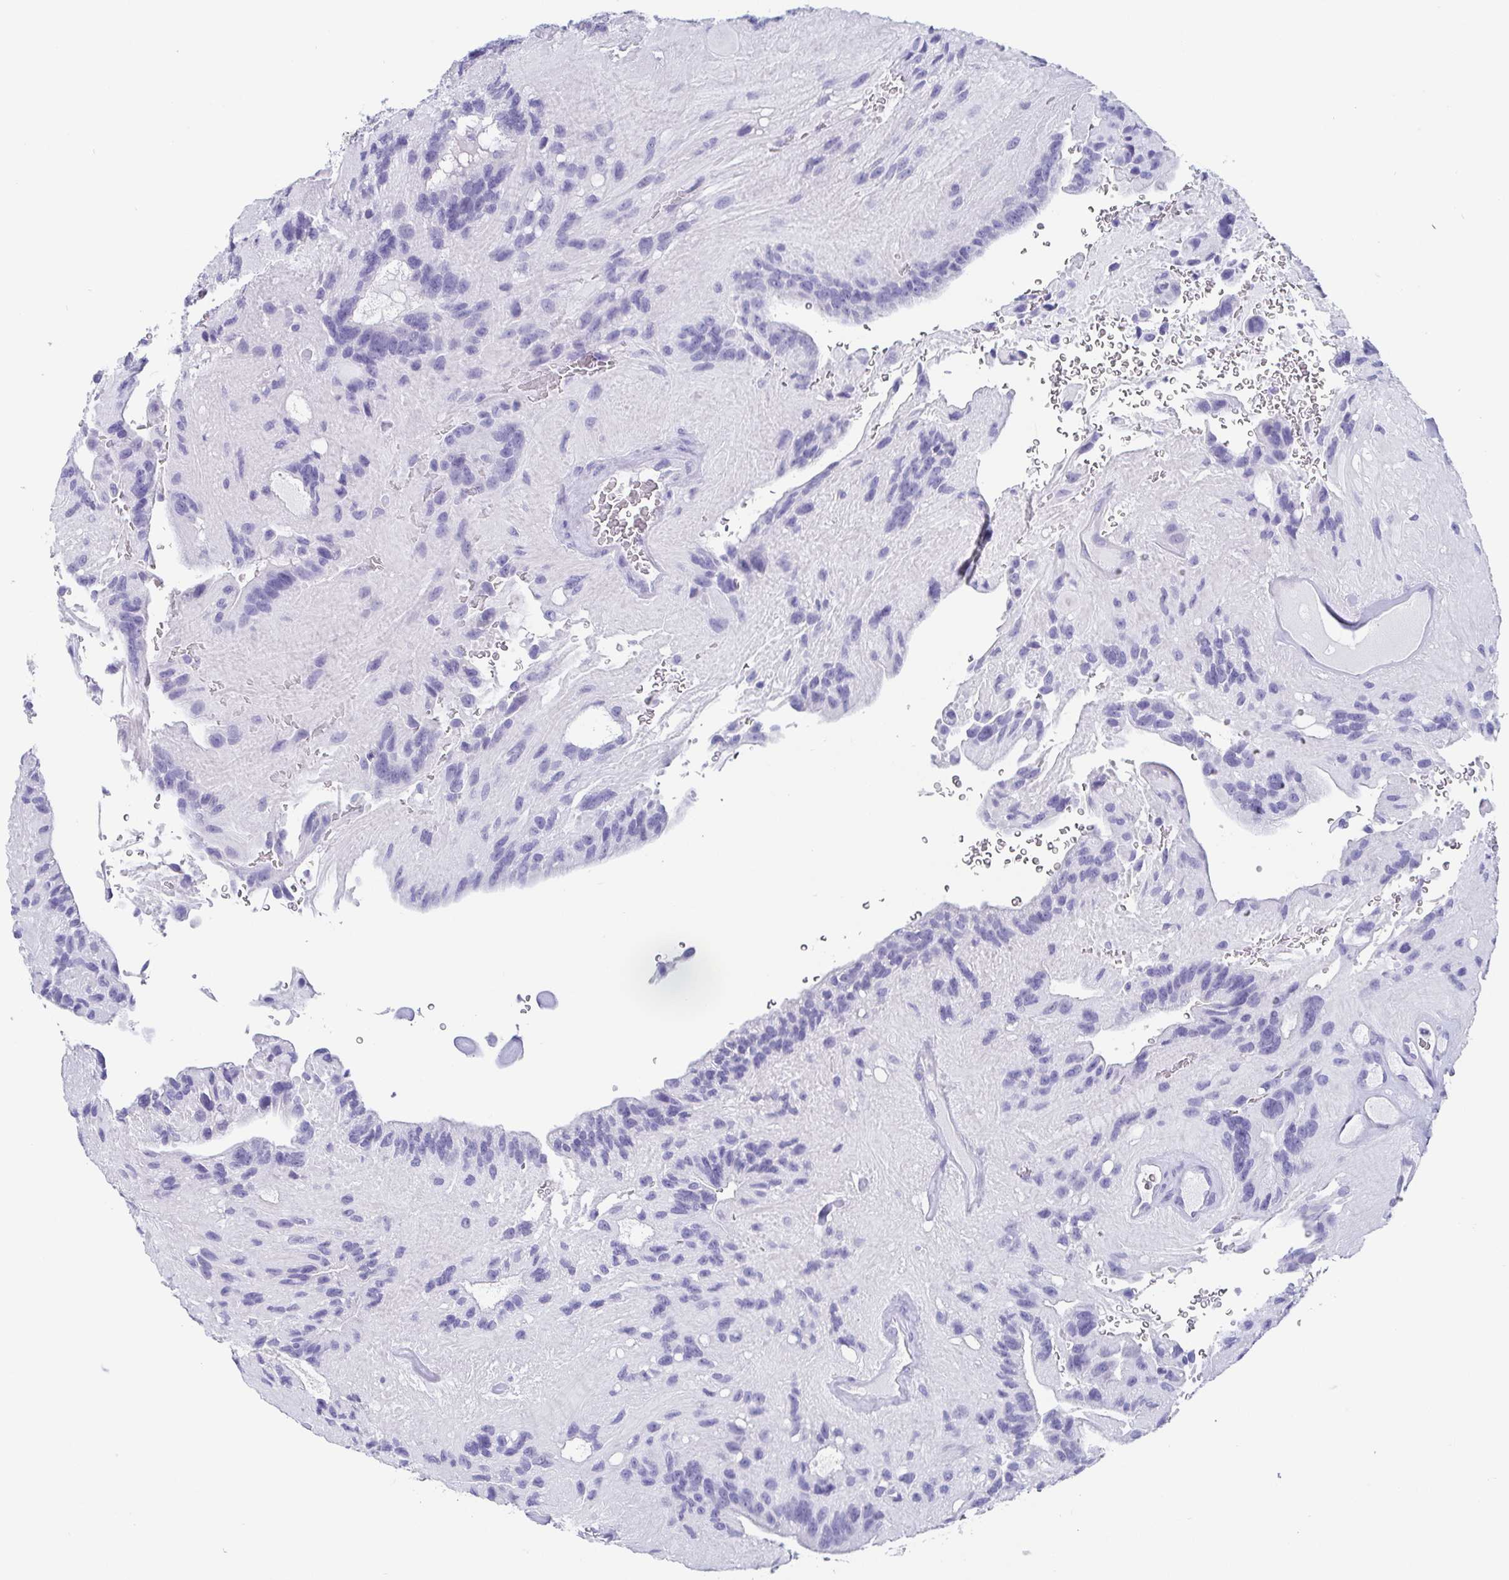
{"staining": {"intensity": "negative", "quantity": "none", "location": "none"}, "tissue": "glioma", "cell_type": "Tumor cells", "image_type": "cancer", "snomed": [{"axis": "morphology", "description": "Glioma, malignant, Low grade"}, {"axis": "topography", "description": "Brain"}], "caption": "Immunohistochemical staining of glioma demonstrates no significant expression in tumor cells.", "gene": "SCGN", "patient": {"sex": "male", "age": 31}}